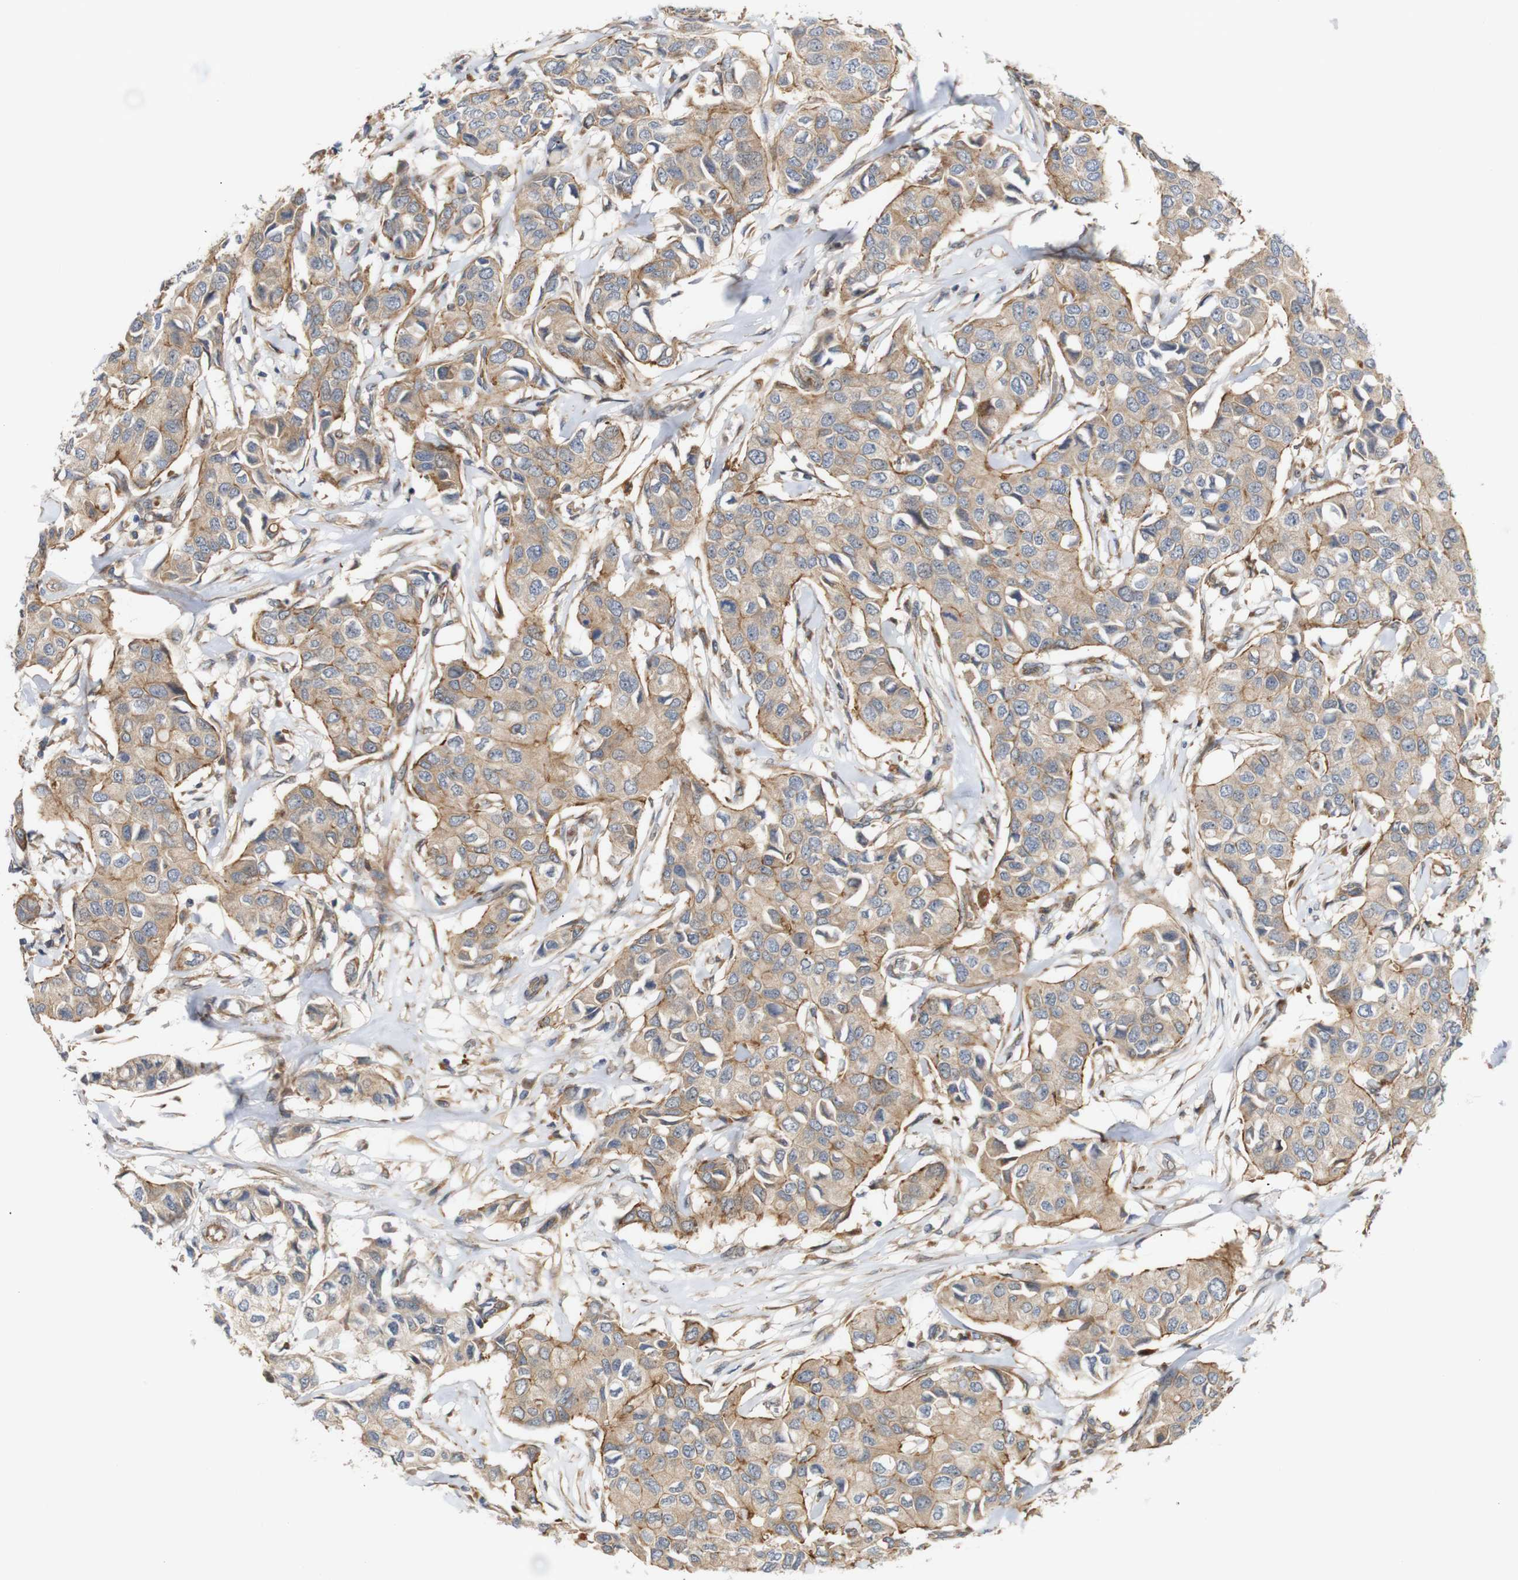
{"staining": {"intensity": "moderate", "quantity": ">75%", "location": "cytoplasmic/membranous"}, "tissue": "breast cancer", "cell_type": "Tumor cells", "image_type": "cancer", "snomed": [{"axis": "morphology", "description": "Duct carcinoma"}, {"axis": "topography", "description": "Breast"}], "caption": "Human breast cancer (infiltrating ductal carcinoma) stained with a protein marker exhibits moderate staining in tumor cells.", "gene": "RPTOR", "patient": {"sex": "female", "age": 80}}